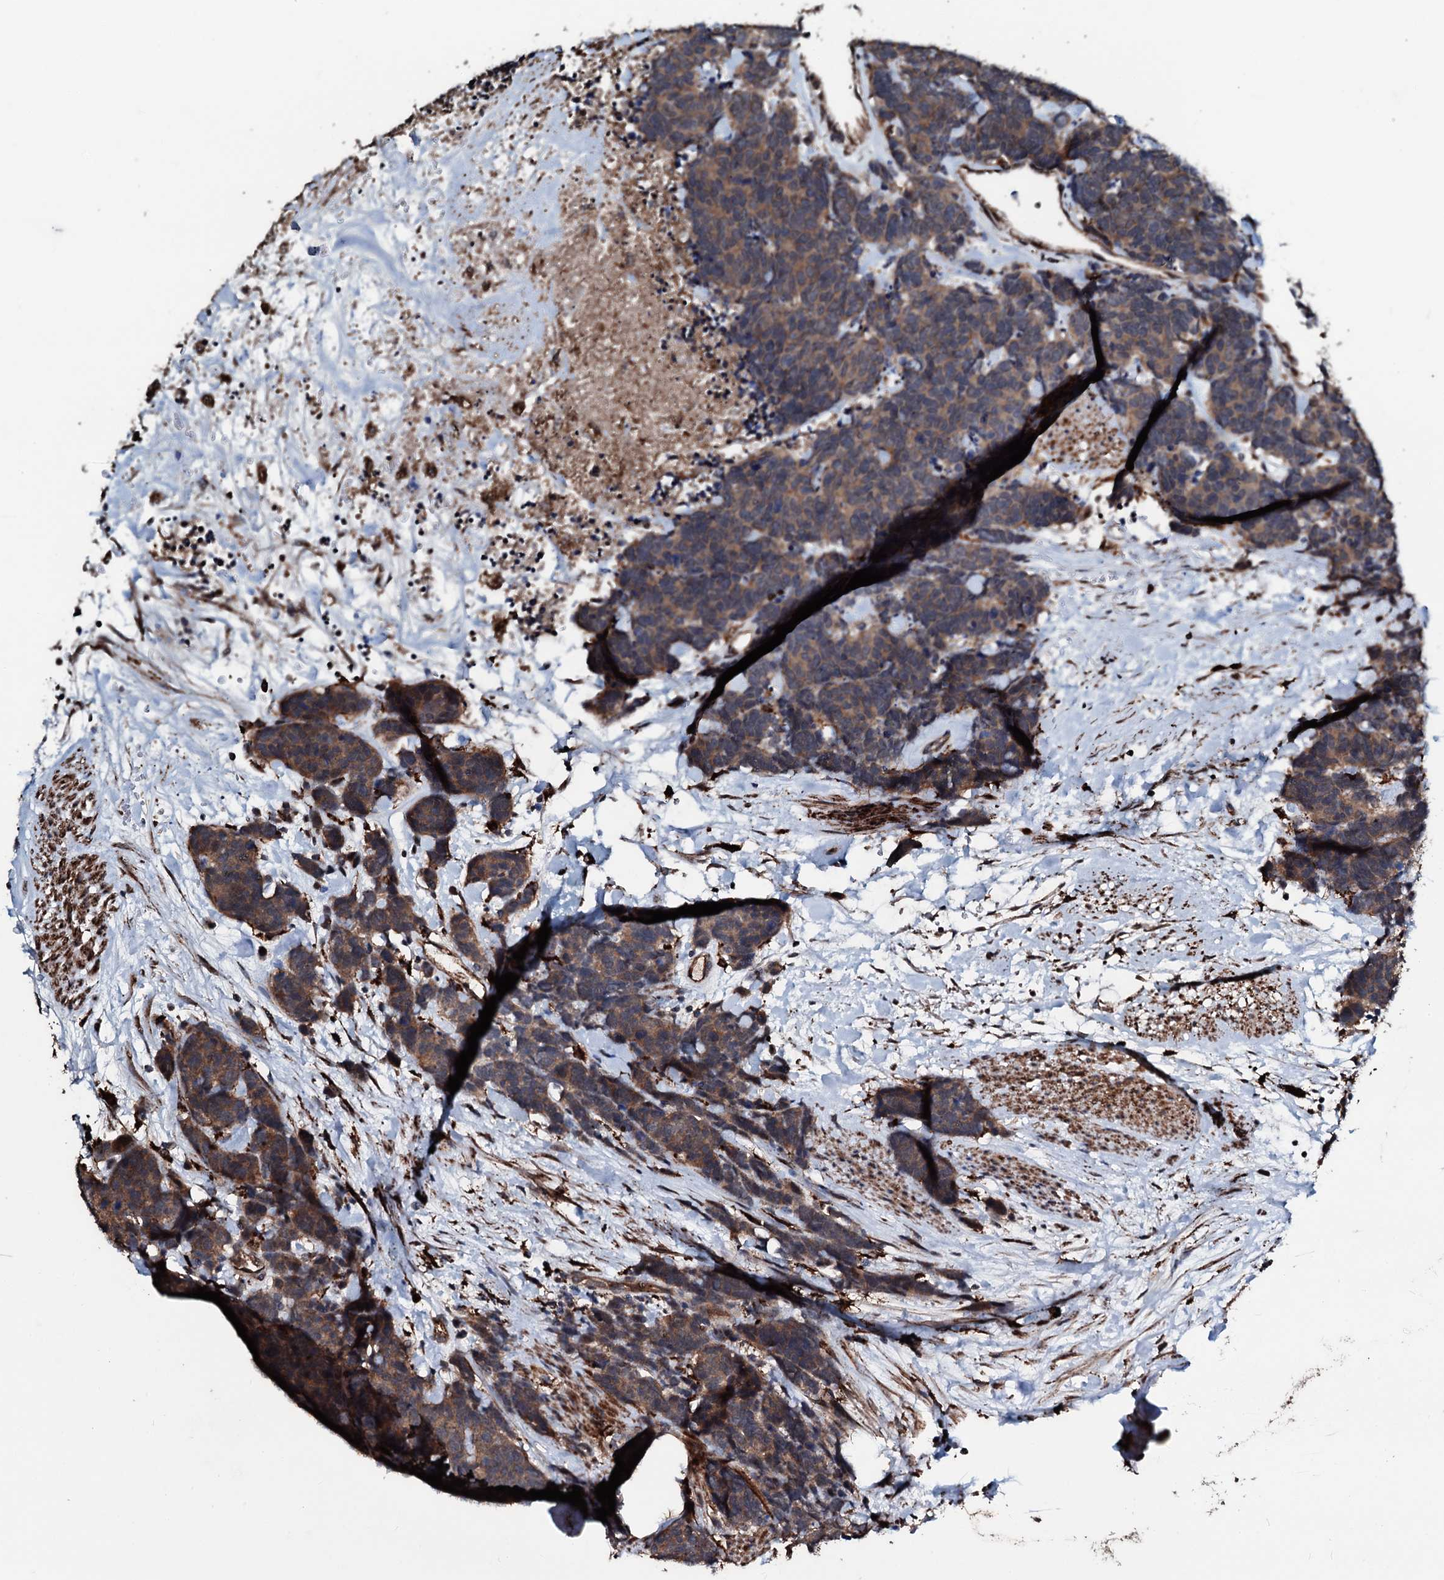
{"staining": {"intensity": "moderate", "quantity": ">75%", "location": "cytoplasmic/membranous"}, "tissue": "carcinoid", "cell_type": "Tumor cells", "image_type": "cancer", "snomed": [{"axis": "morphology", "description": "Carcinoma, NOS"}, {"axis": "morphology", "description": "Carcinoid, malignant, NOS"}, {"axis": "topography", "description": "Urinary bladder"}], "caption": "There is medium levels of moderate cytoplasmic/membranous positivity in tumor cells of carcinoma, as demonstrated by immunohistochemical staining (brown color).", "gene": "TPGS2", "patient": {"sex": "male", "age": 57}}